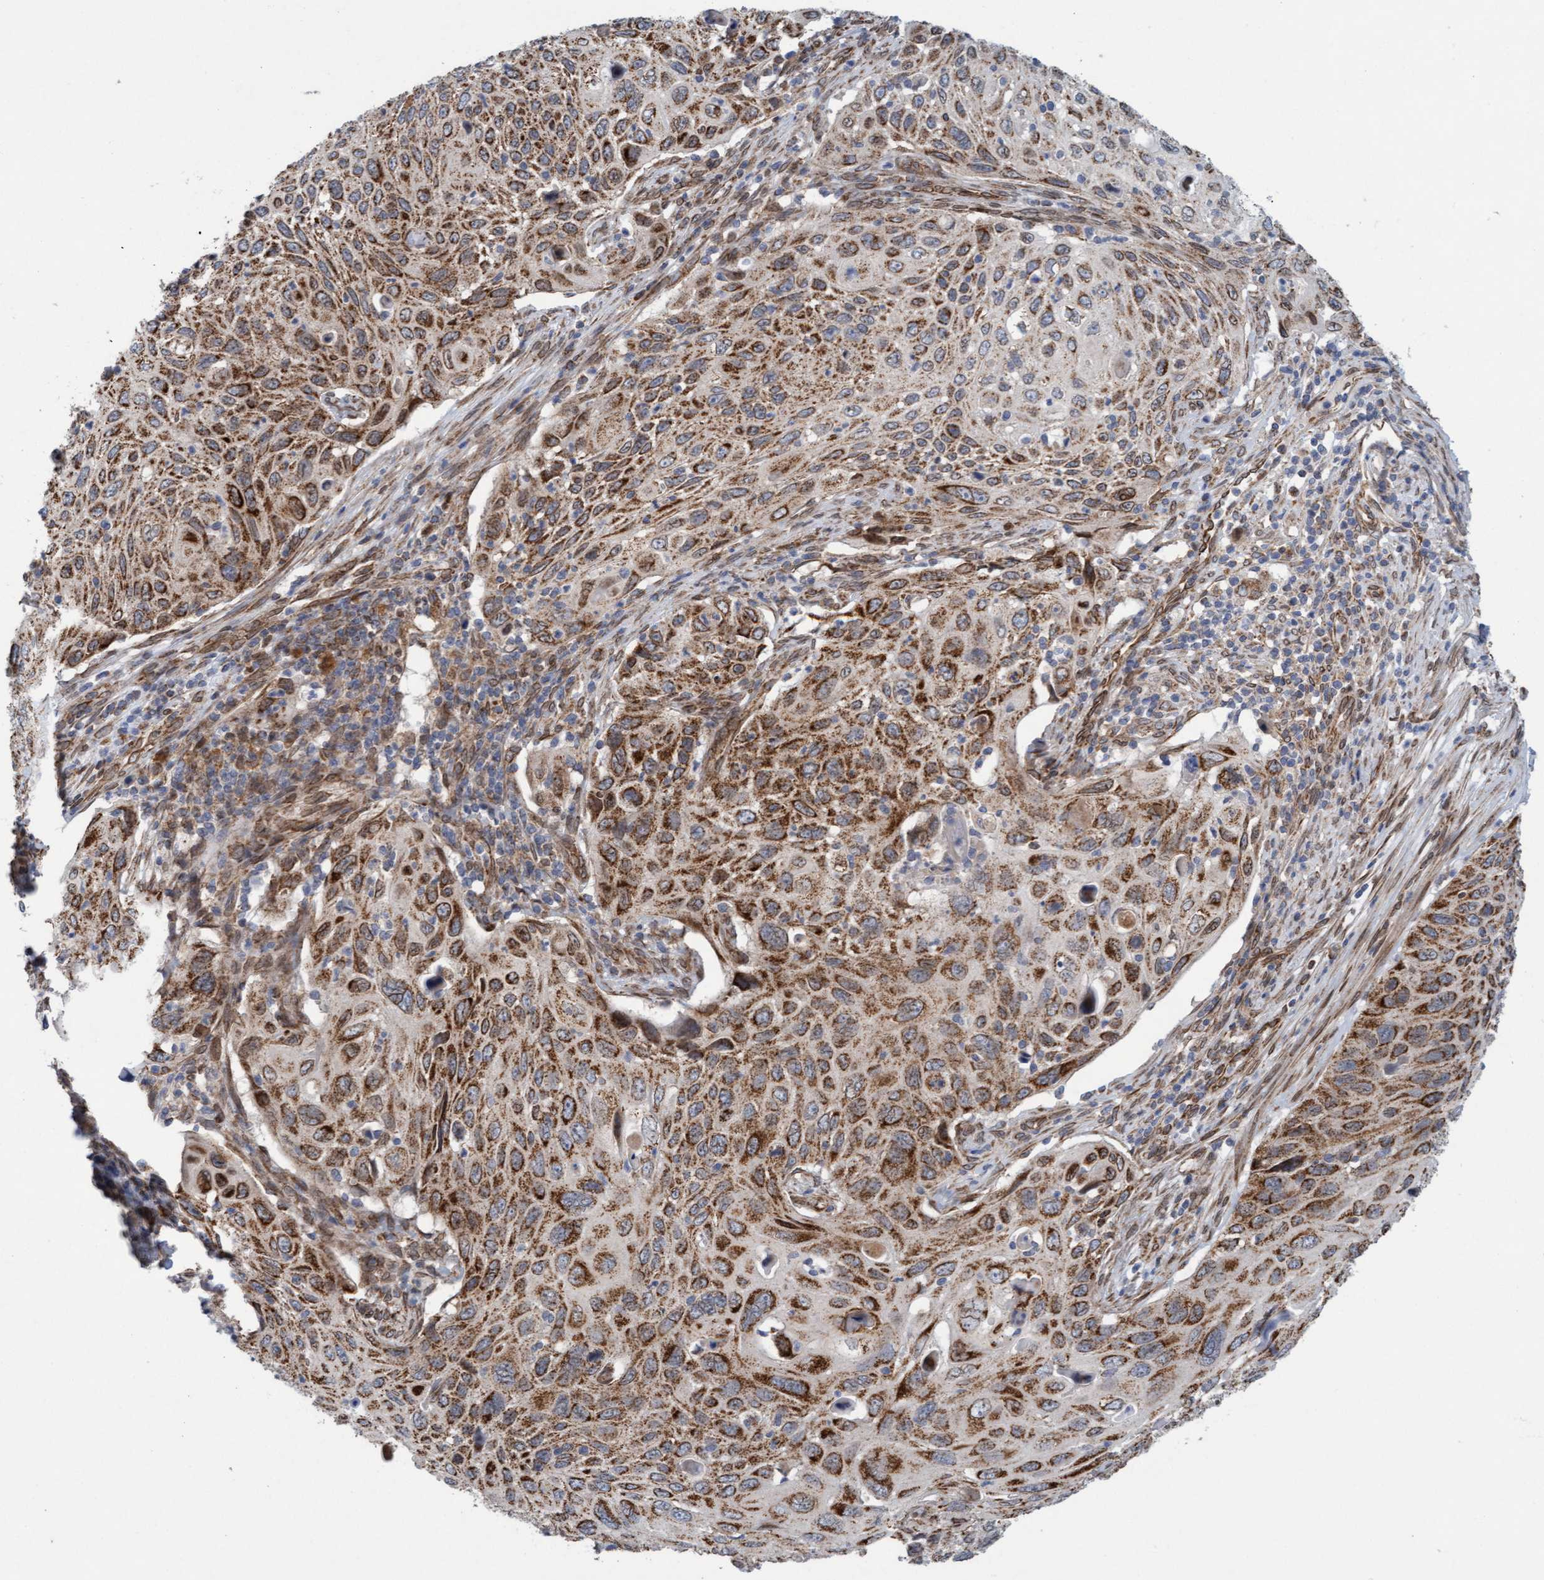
{"staining": {"intensity": "moderate", "quantity": ">75%", "location": "cytoplasmic/membranous"}, "tissue": "cervical cancer", "cell_type": "Tumor cells", "image_type": "cancer", "snomed": [{"axis": "morphology", "description": "Squamous cell carcinoma, NOS"}, {"axis": "topography", "description": "Cervix"}], "caption": "This is a histology image of IHC staining of cervical squamous cell carcinoma, which shows moderate staining in the cytoplasmic/membranous of tumor cells.", "gene": "MRPS23", "patient": {"sex": "female", "age": 70}}